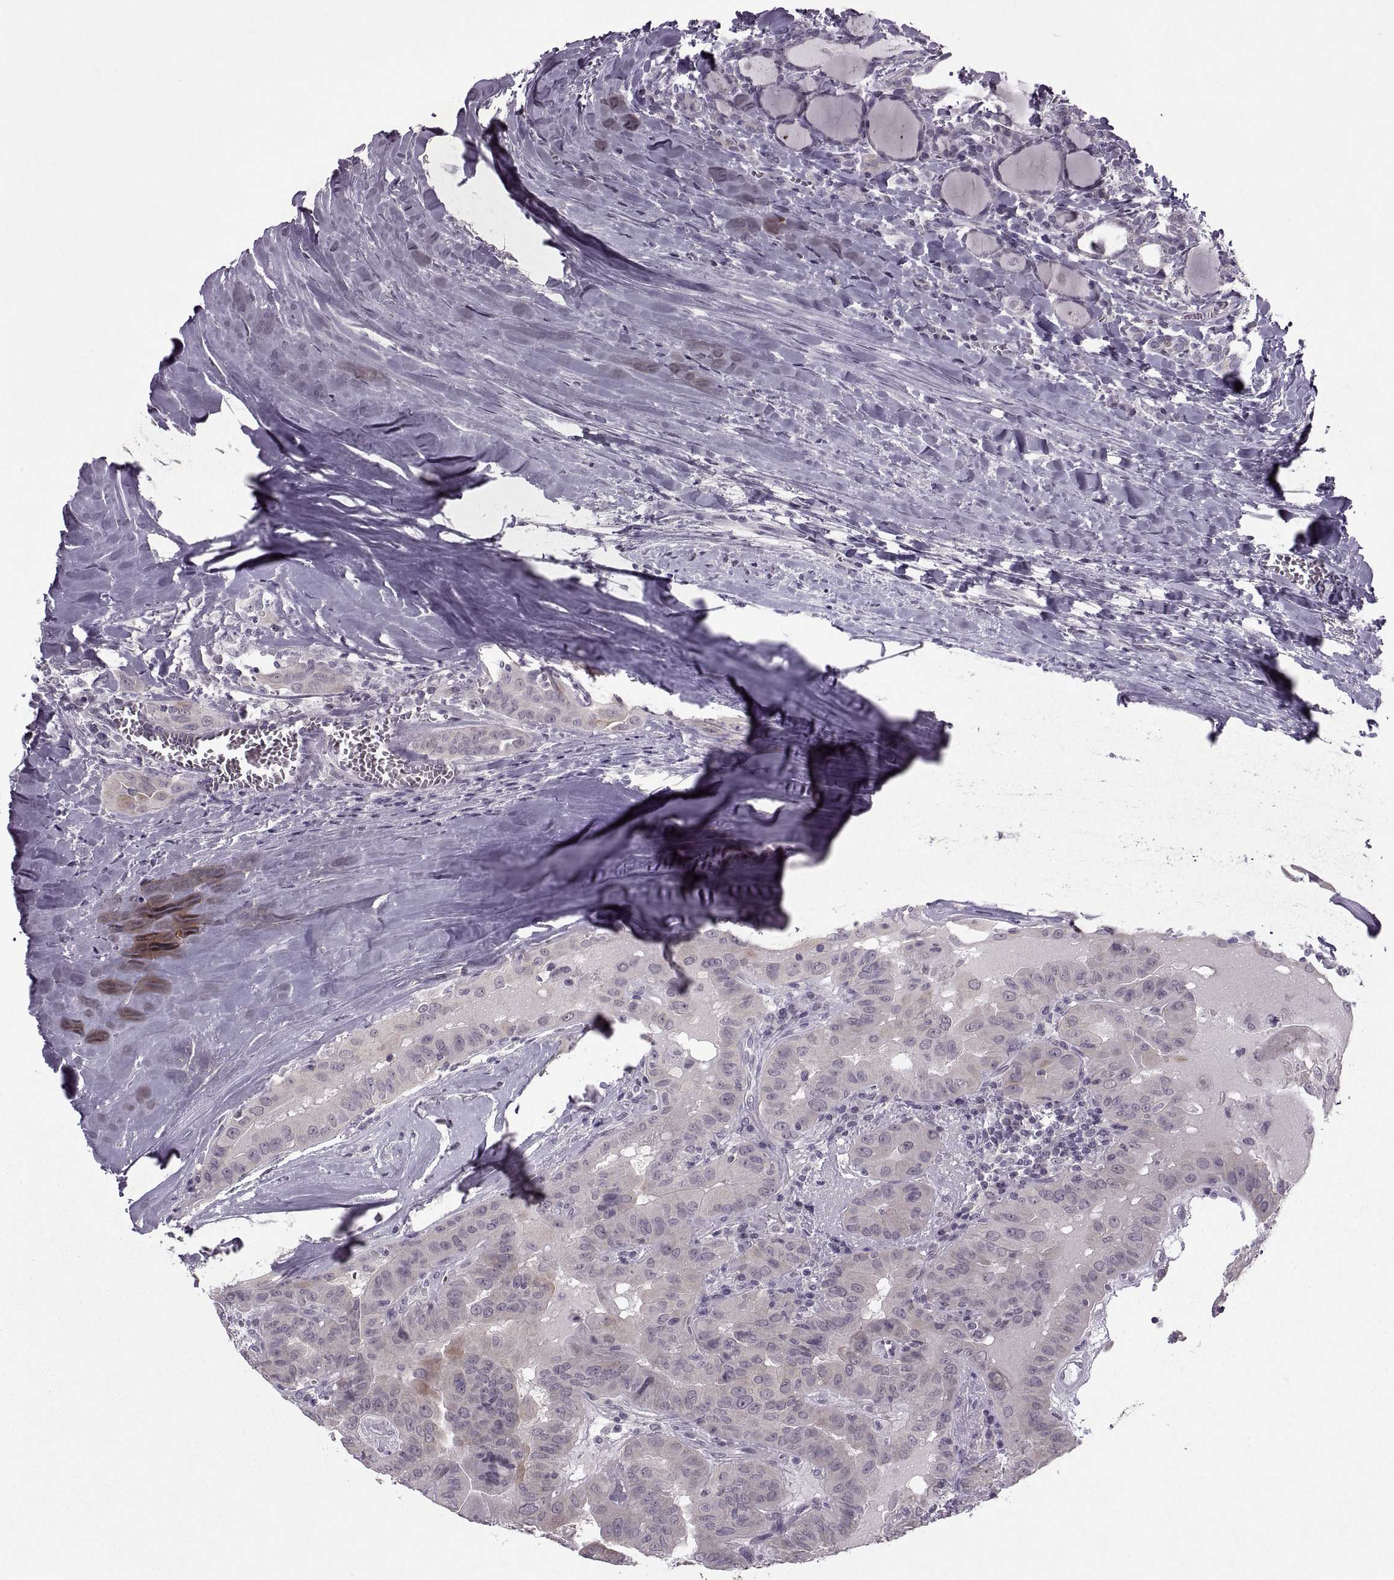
{"staining": {"intensity": "weak", "quantity": "<25%", "location": "cytoplasmic/membranous"}, "tissue": "thyroid cancer", "cell_type": "Tumor cells", "image_type": "cancer", "snomed": [{"axis": "morphology", "description": "Papillary adenocarcinoma, NOS"}, {"axis": "topography", "description": "Thyroid gland"}], "caption": "Human papillary adenocarcinoma (thyroid) stained for a protein using immunohistochemistry (IHC) shows no expression in tumor cells.", "gene": "MGAT4D", "patient": {"sex": "female", "age": 37}}